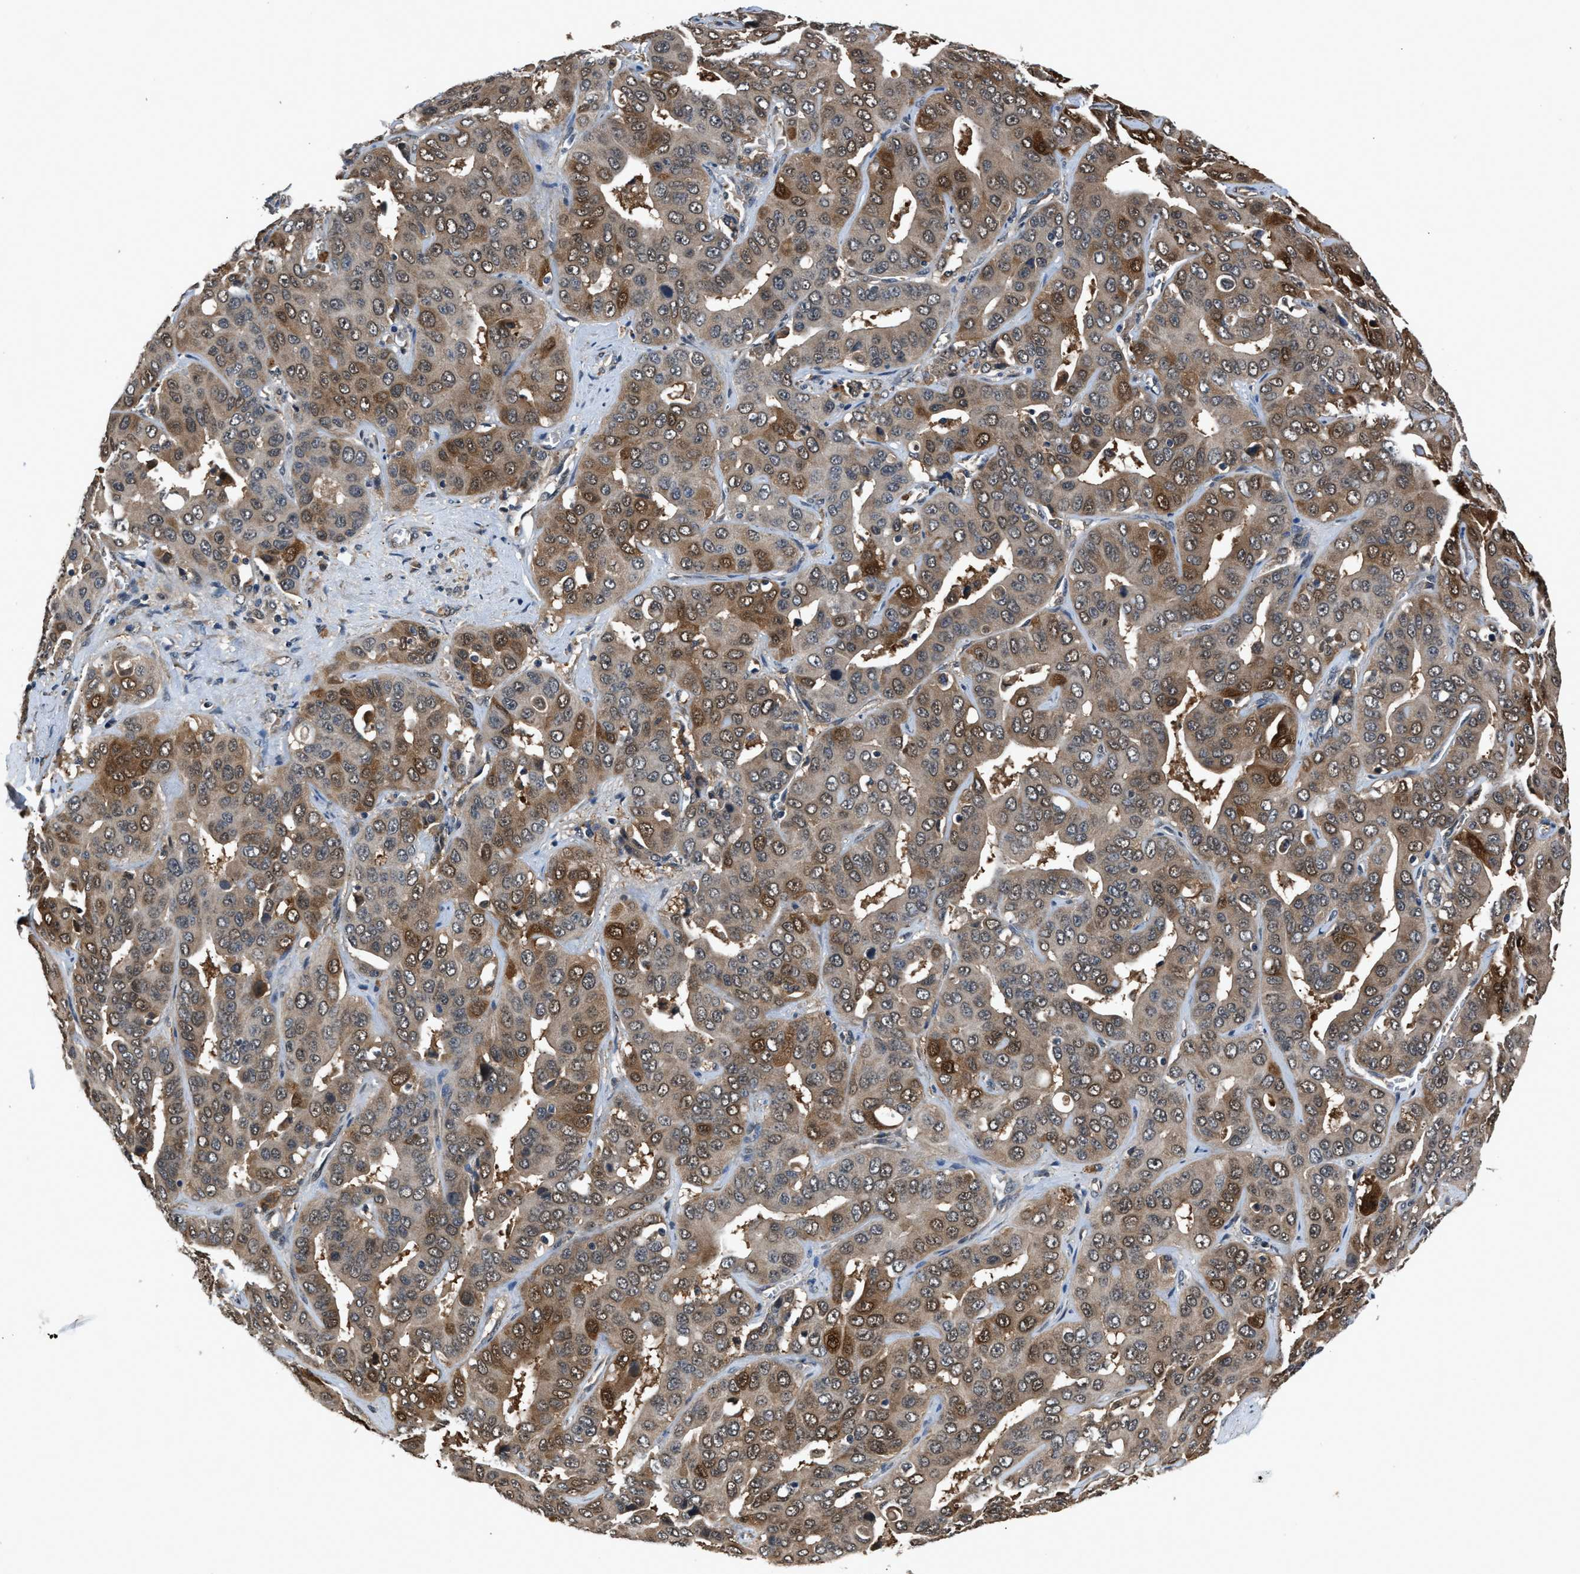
{"staining": {"intensity": "moderate", "quantity": ">75%", "location": "cytoplasmic/membranous,nuclear"}, "tissue": "liver cancer", "cell_type": "Tumor cells", "image_type": "cancer", "snomed": [{"axis": "morphology", "description": "Cholangiocarcinoma"}, {"axis": "topography", "description": "Liver"}], "caption": "An image of liver cholangiocarcinoma stained for a protein exhibits moderate cytoplasmic/membranous and nuclear brown staining in tumor cells.", "gene": "TP53I3", "patient": {"sex": "female", "age": 52}}